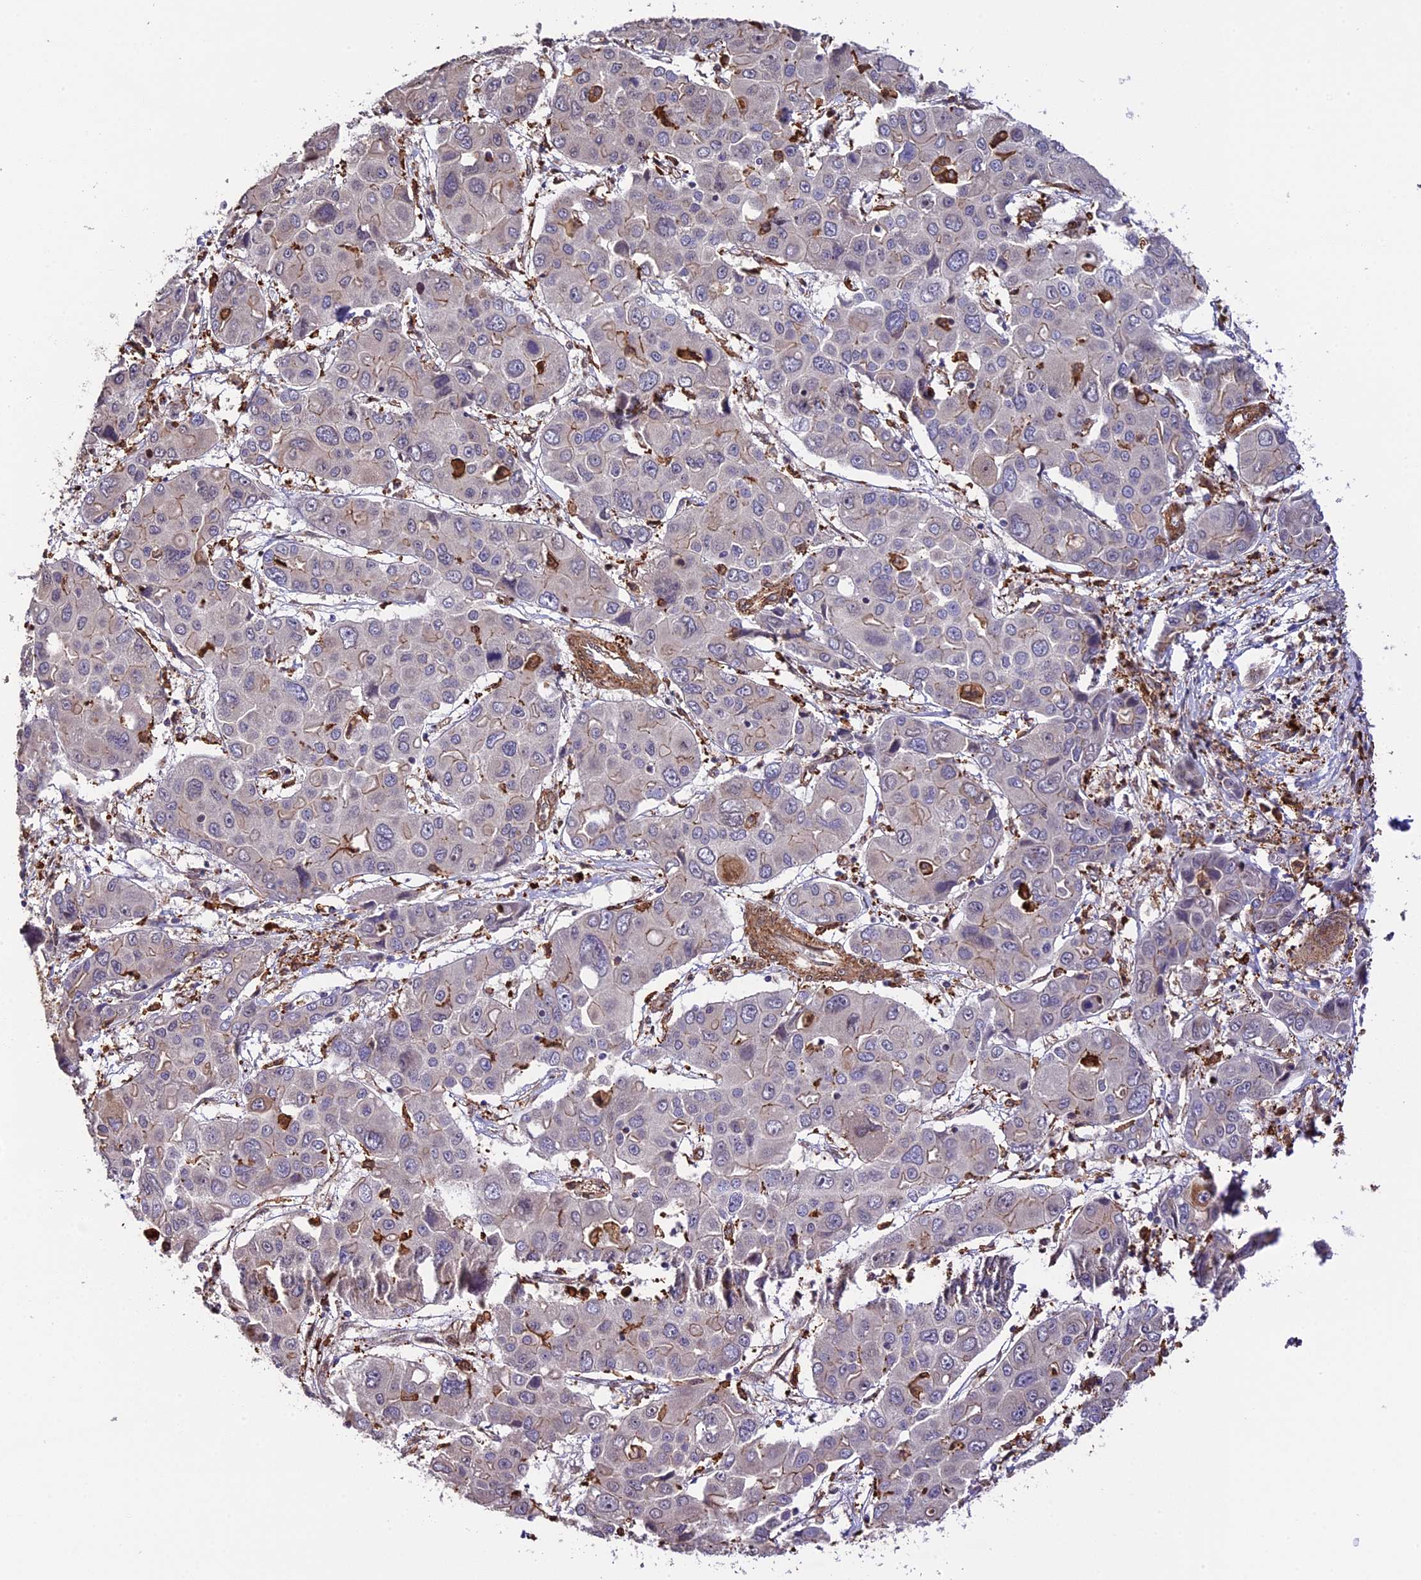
{"staining": {"intensity": "negative", "quantity": "none", "location": "none"}, "tissue": "liver cancer", "cell_type": "Tumor cells", "image_type": "cancer", "snomed": [{"axis": "morphology", "description": "Cholangiocarcinoma"}, {"axis": "topography", "description": "Liver"}], "caption": "The micrograph reveals no significant staining in tumor cells of liver cholangiocarcinoma. The staining was performed using DAB to visualize the protein expression in brown, while the nuclei were stained in blue with hematoxylin (Magnification: 20x).", "gene": "HERPUD1", "patient": {"sex": "male", "age": 67}}